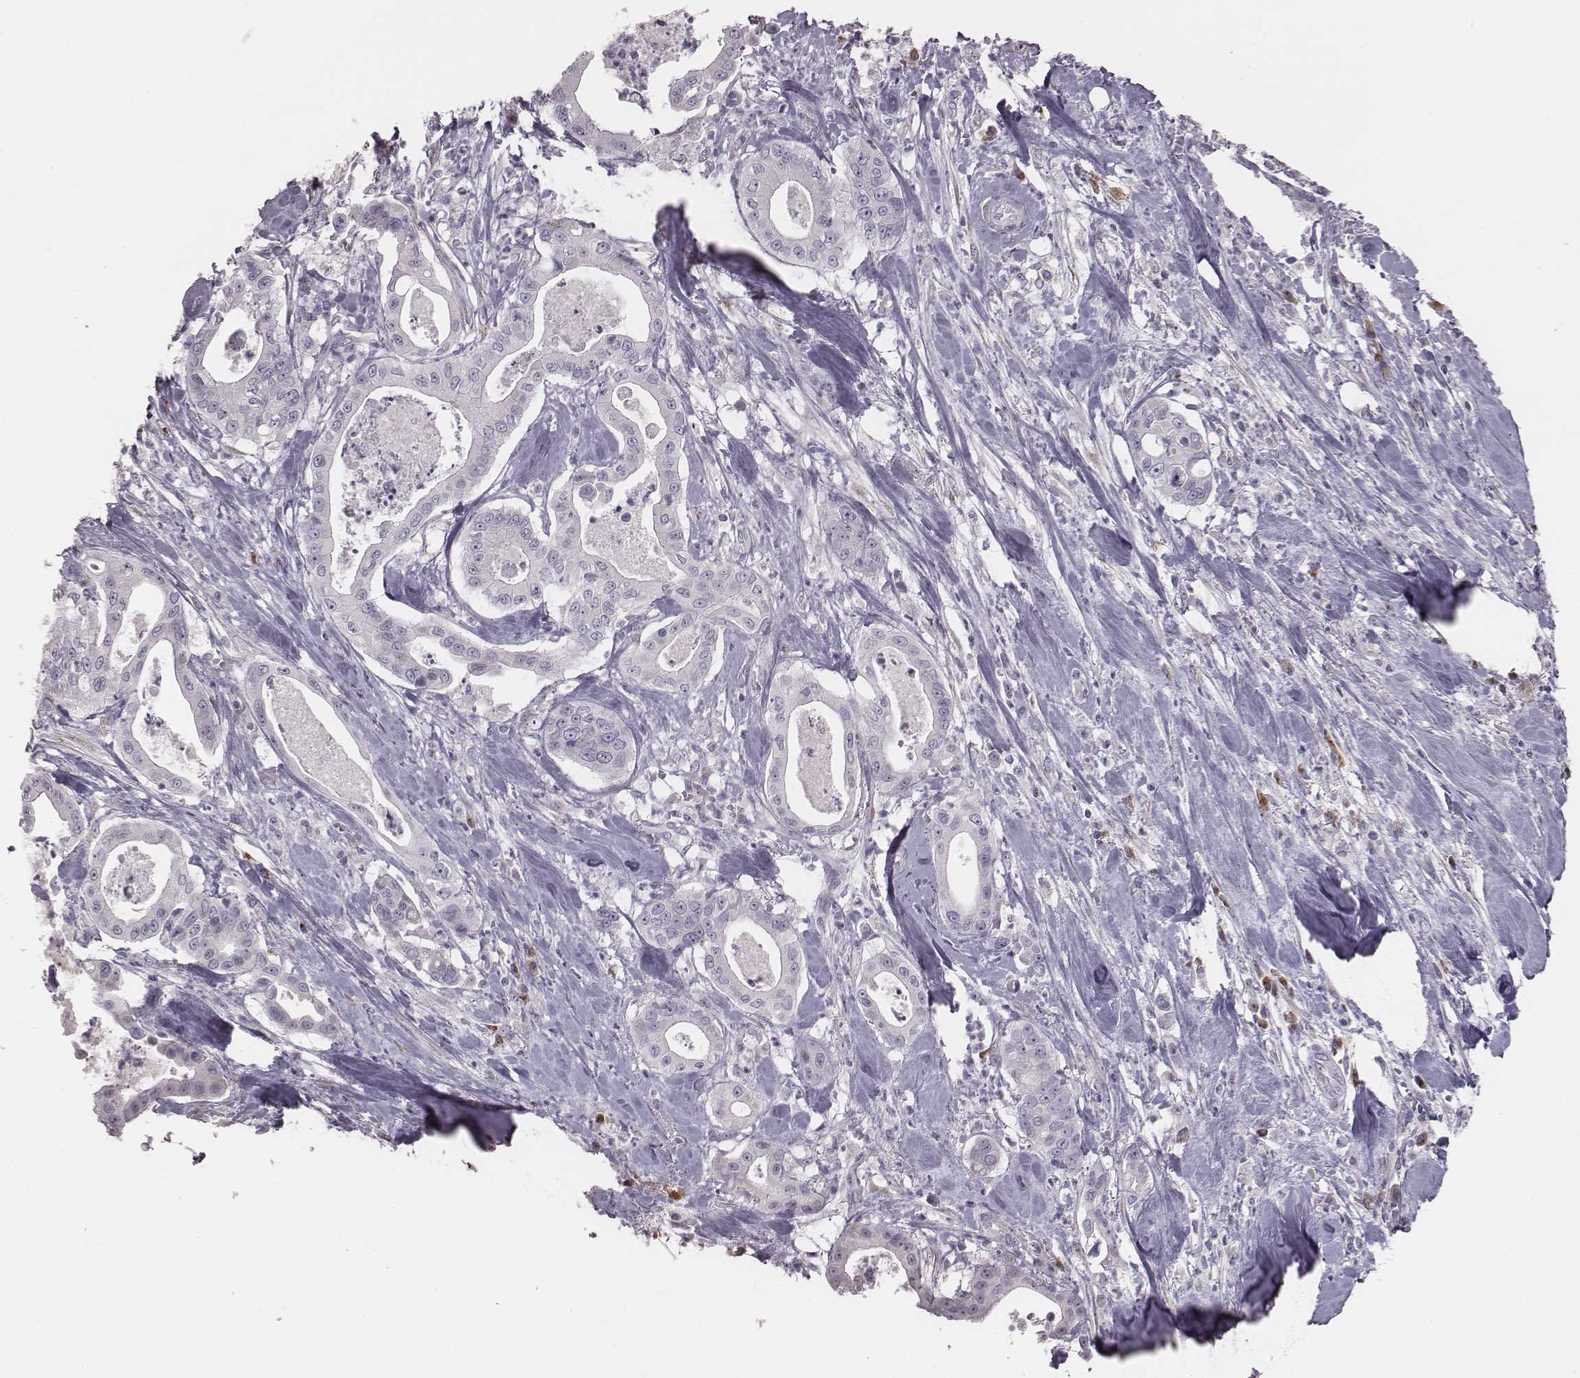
{"staining": {"intensity": "negative", "quantity": "none", "location": "none"}, "tissue": "pancreatic cancer", "cell_type": "Tumor cells", "image_type": "cancer", "snomed": [{"axis": "morphology", "description": "Adenocarcinoma, NOS"}, {"axis": "topography", "description": "Pancreas"}], "caption": "Pancreatic cancer (adenocarcinoma) was stained to show a protein in brown. There is no significant staining in tumor cells. (DAB (3,3'-diaminobenzidine) immunohistochemistry (IHC) visualized using brightfield microscopy, high magnification).", "gene": "C6orf58", "patient": {"sex": "male", "age": 71}}